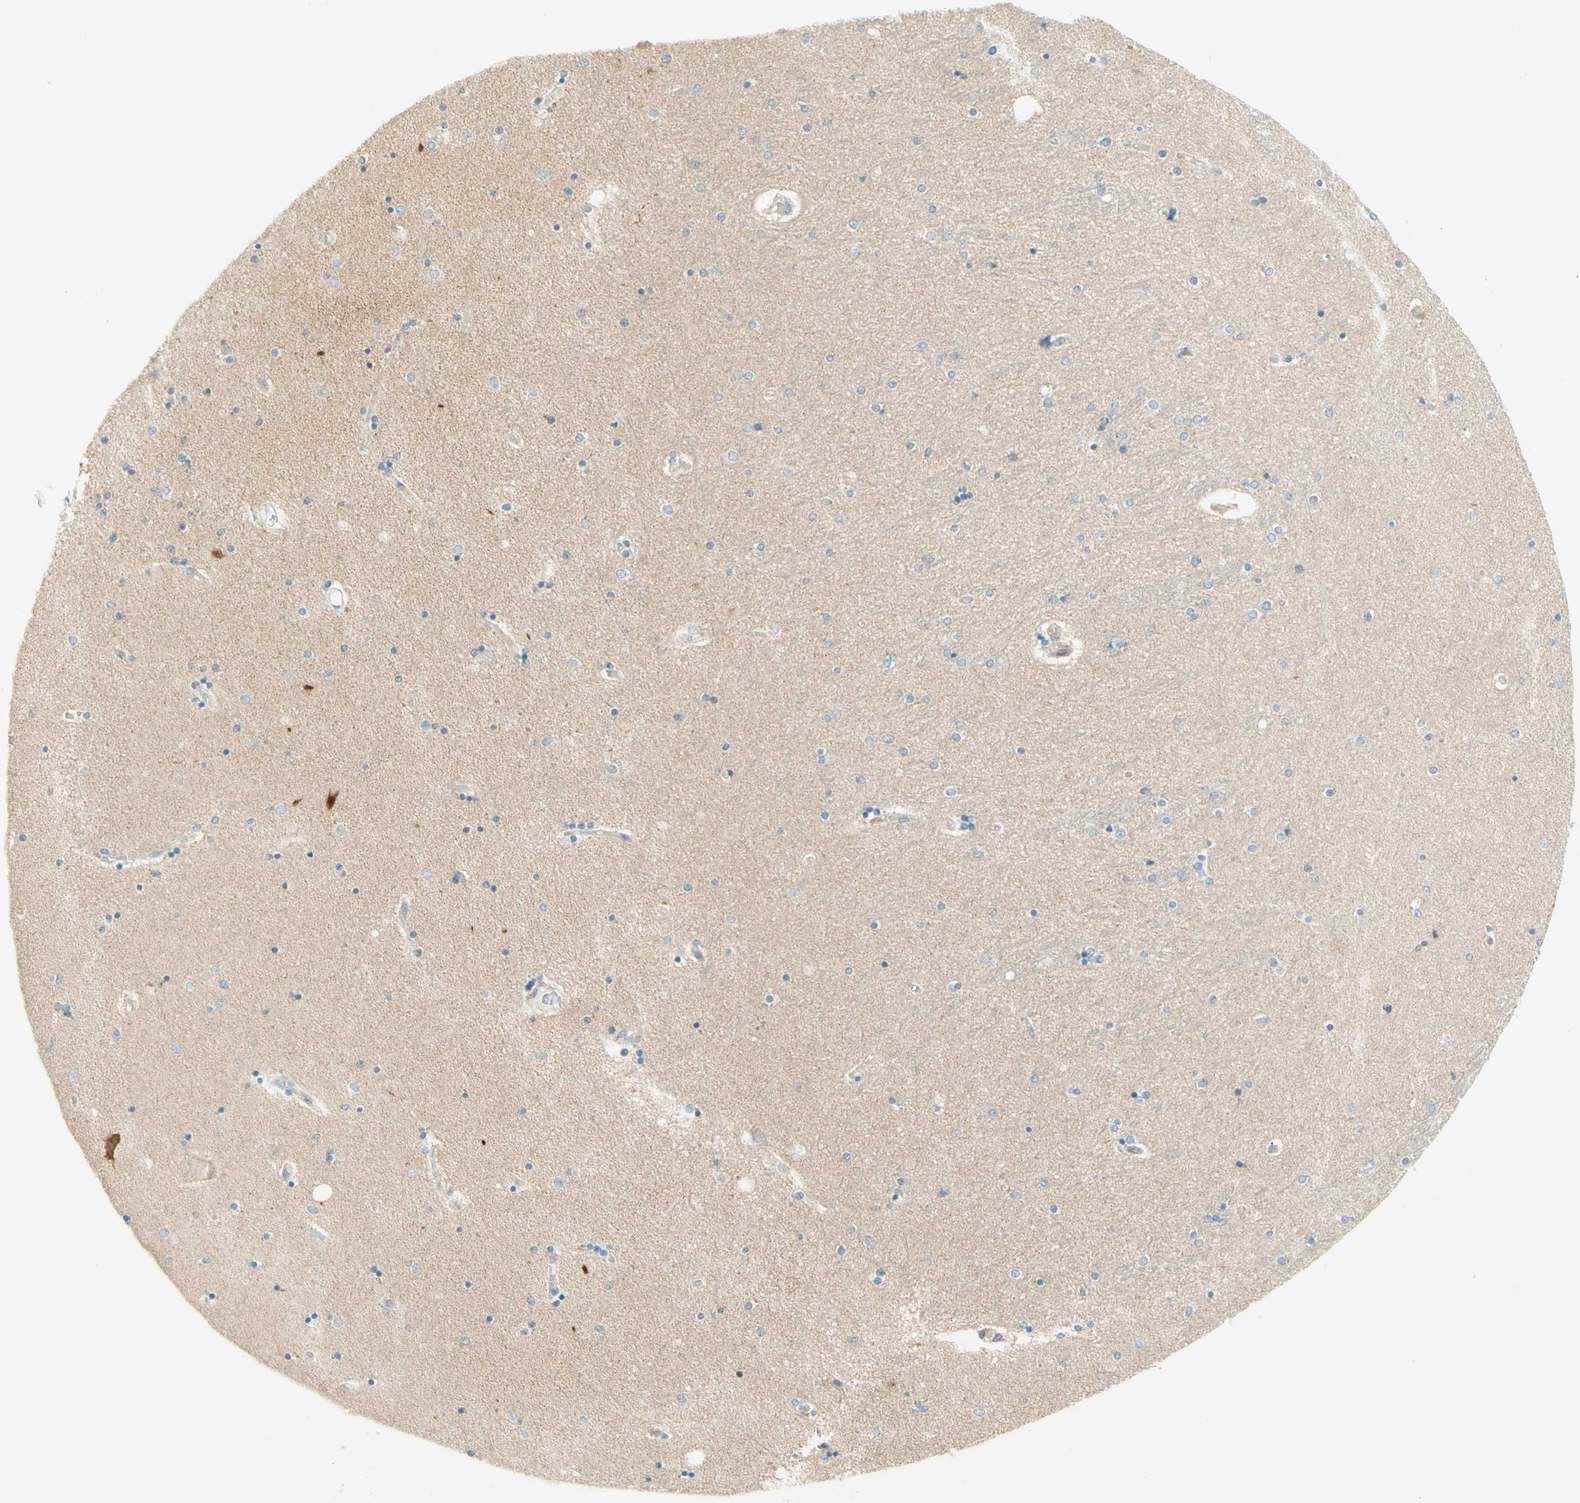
{"staining": {"intensity": "negative", "quantity": "none", "location": "none"}, "tissue": "hippocampus", "cell_type": "Glial cells", "image_type": "normal", "snomed": [{"axis": "morphology", "description": "Normal tissue, NOS"}, {"axis": "topography", "description": "Hippocampus"}], "caption": "Immunohistochemical staining of normal human hippocampus displays no significant positivity in glial cells.", "gene": "PROM1", "patient": {"sex": "female", "age": 54}}